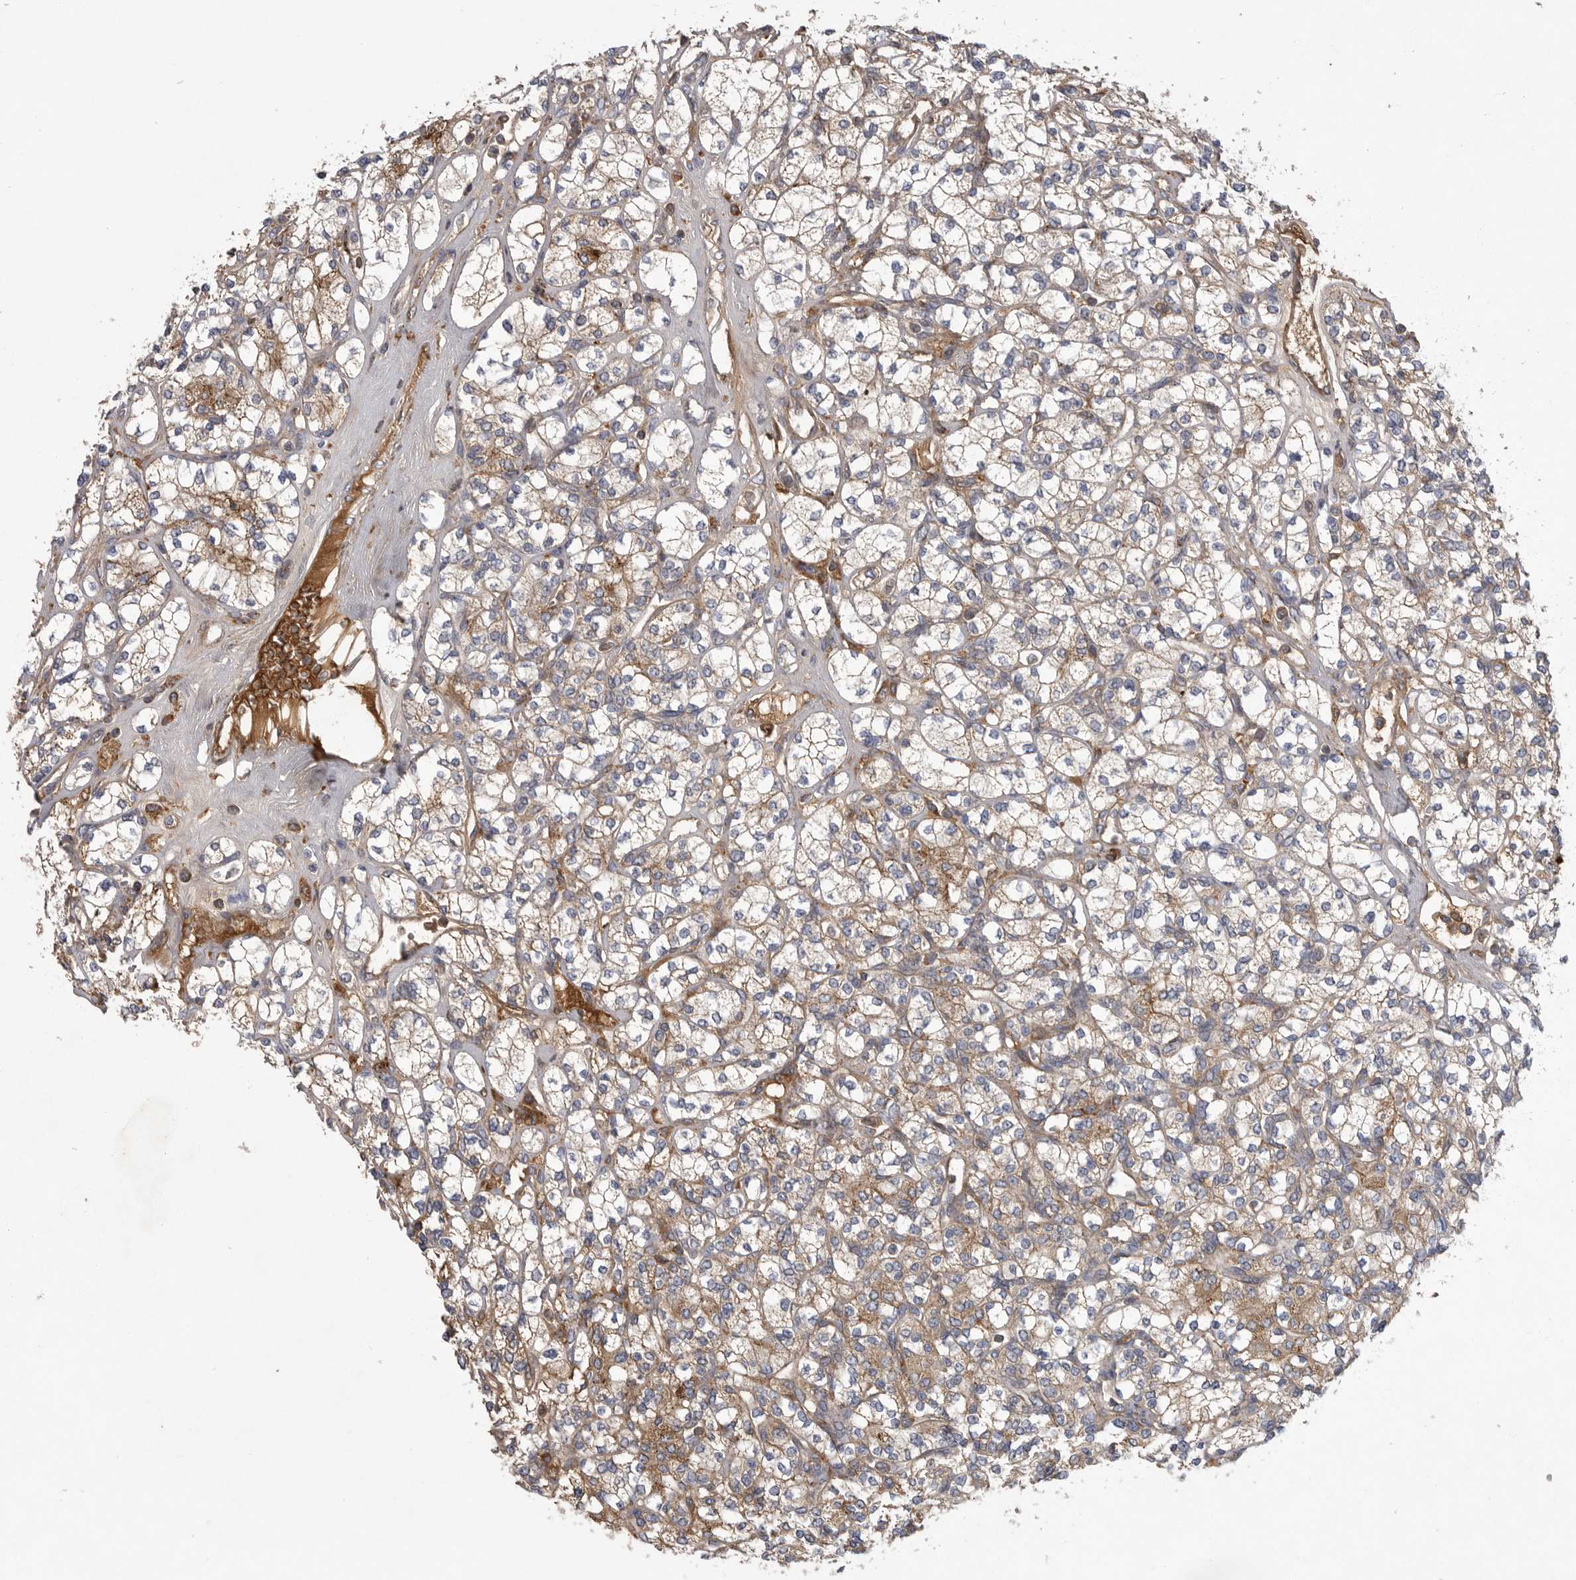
{"staining": {"intensity": "moderate", "quantity": ">75%", "location": "cytoplasmic/membranous"}, "tissue": "renal cancer", "cell_type": "Tumor cells", "image_type": "cancer", "snomed": [{"axis": "morphology", "description": "Adenocarcinoma, NOS"}, {"axis": "topography", "description": "Kidney"}], "caption": "Immunohistochemical staining of renal cancer (adenocarcinoma) demonstrates moderate cytoplasmic/membranous protein positivity in approximately >75% of tumor cells.", "gene": "CRP", "patient": {"sex": "male", "age": 77}}